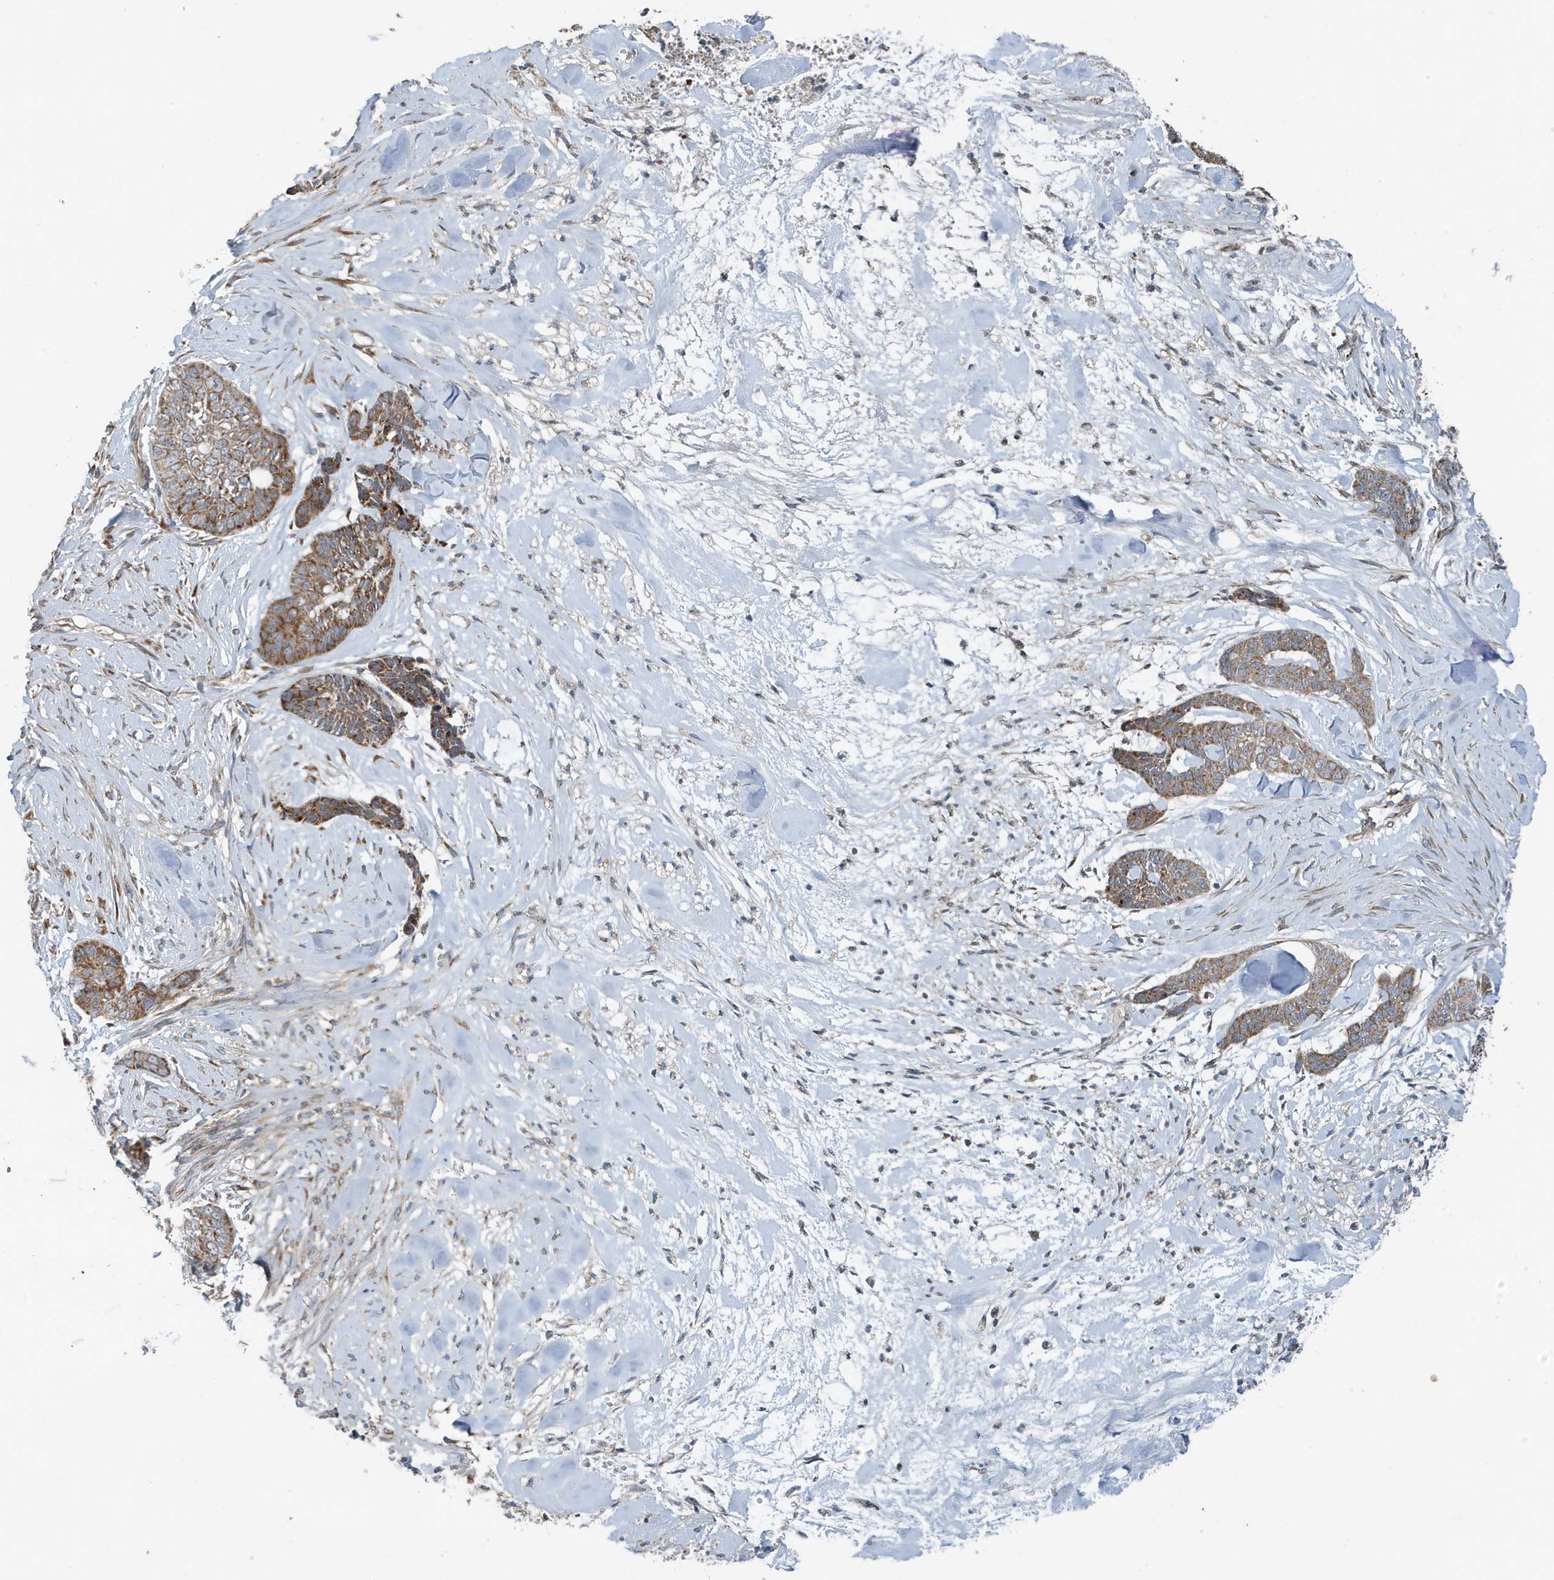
{"staining": {"intensity": "moderate", "quantity": ">75%", "location": "cytoplasmic/membranous"}, "tissue": "skin cancer", "cell_type": "Tumor cells", "image_type": "cancer", "snomed": [{"axis": "morphology", "description": "Basal cell carcinoma"}, {"axis": "topography", "description": "Skin"}], "caption": "Immunohistochemical staining of human basal cell carcinoma (skin) exhibits medium levels of moderate cytoplasmic/membranous protein expression in about >75% of tumor cells. Using DAB (brown) and hematoxylin (blue) stains, captured at high magnification using brightfield microscopy.", "gene": "GOLGA4", "patient": {"sex": "female", "age": 64}}